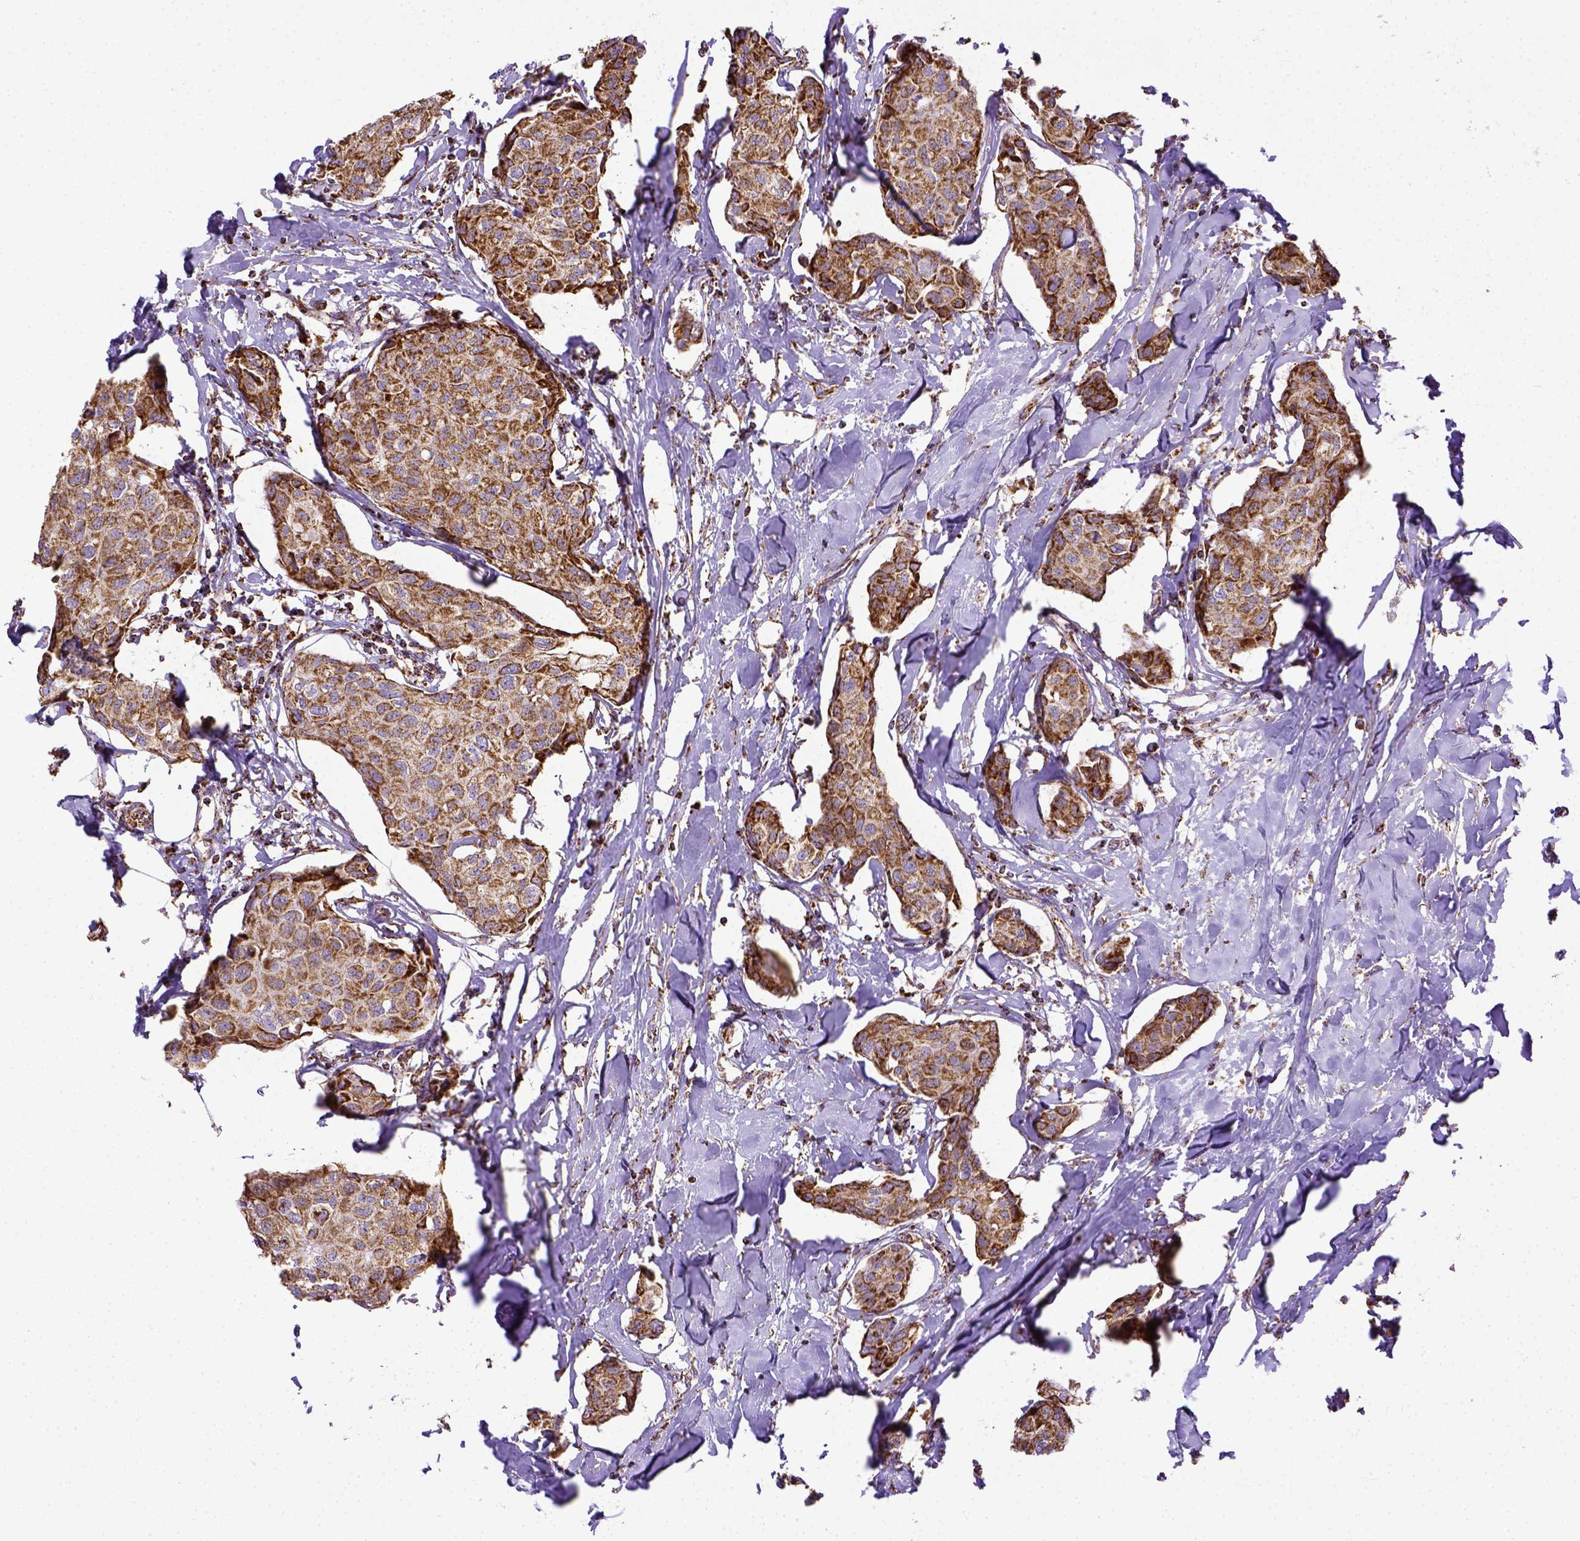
{"staining": {"intensity": "moderate", "quantity": ">75%", "location": "cytoplasmic/membranous"}, "tissue": "breast cancer", "cell_type": "Tumor cells", "image_type": "cancer", "snomed": [{"axis": "morphology", "description": "Duct carcinoma"}, {"axis": "topography", "description": "Breast"}], "caption": "Immunohistochemistry photomicrograph of neoplastic tissue: human intraductal carcinoma (breast) stained using IHC displays medium levels of moderate protein expression localized specifically in the cytoplasmic/membranous of tumor cells, appearing as a cytoplasmic/membranous brown color.", "gene": "MT-CO1", "patient": {"sex": "female", "age": 80}}